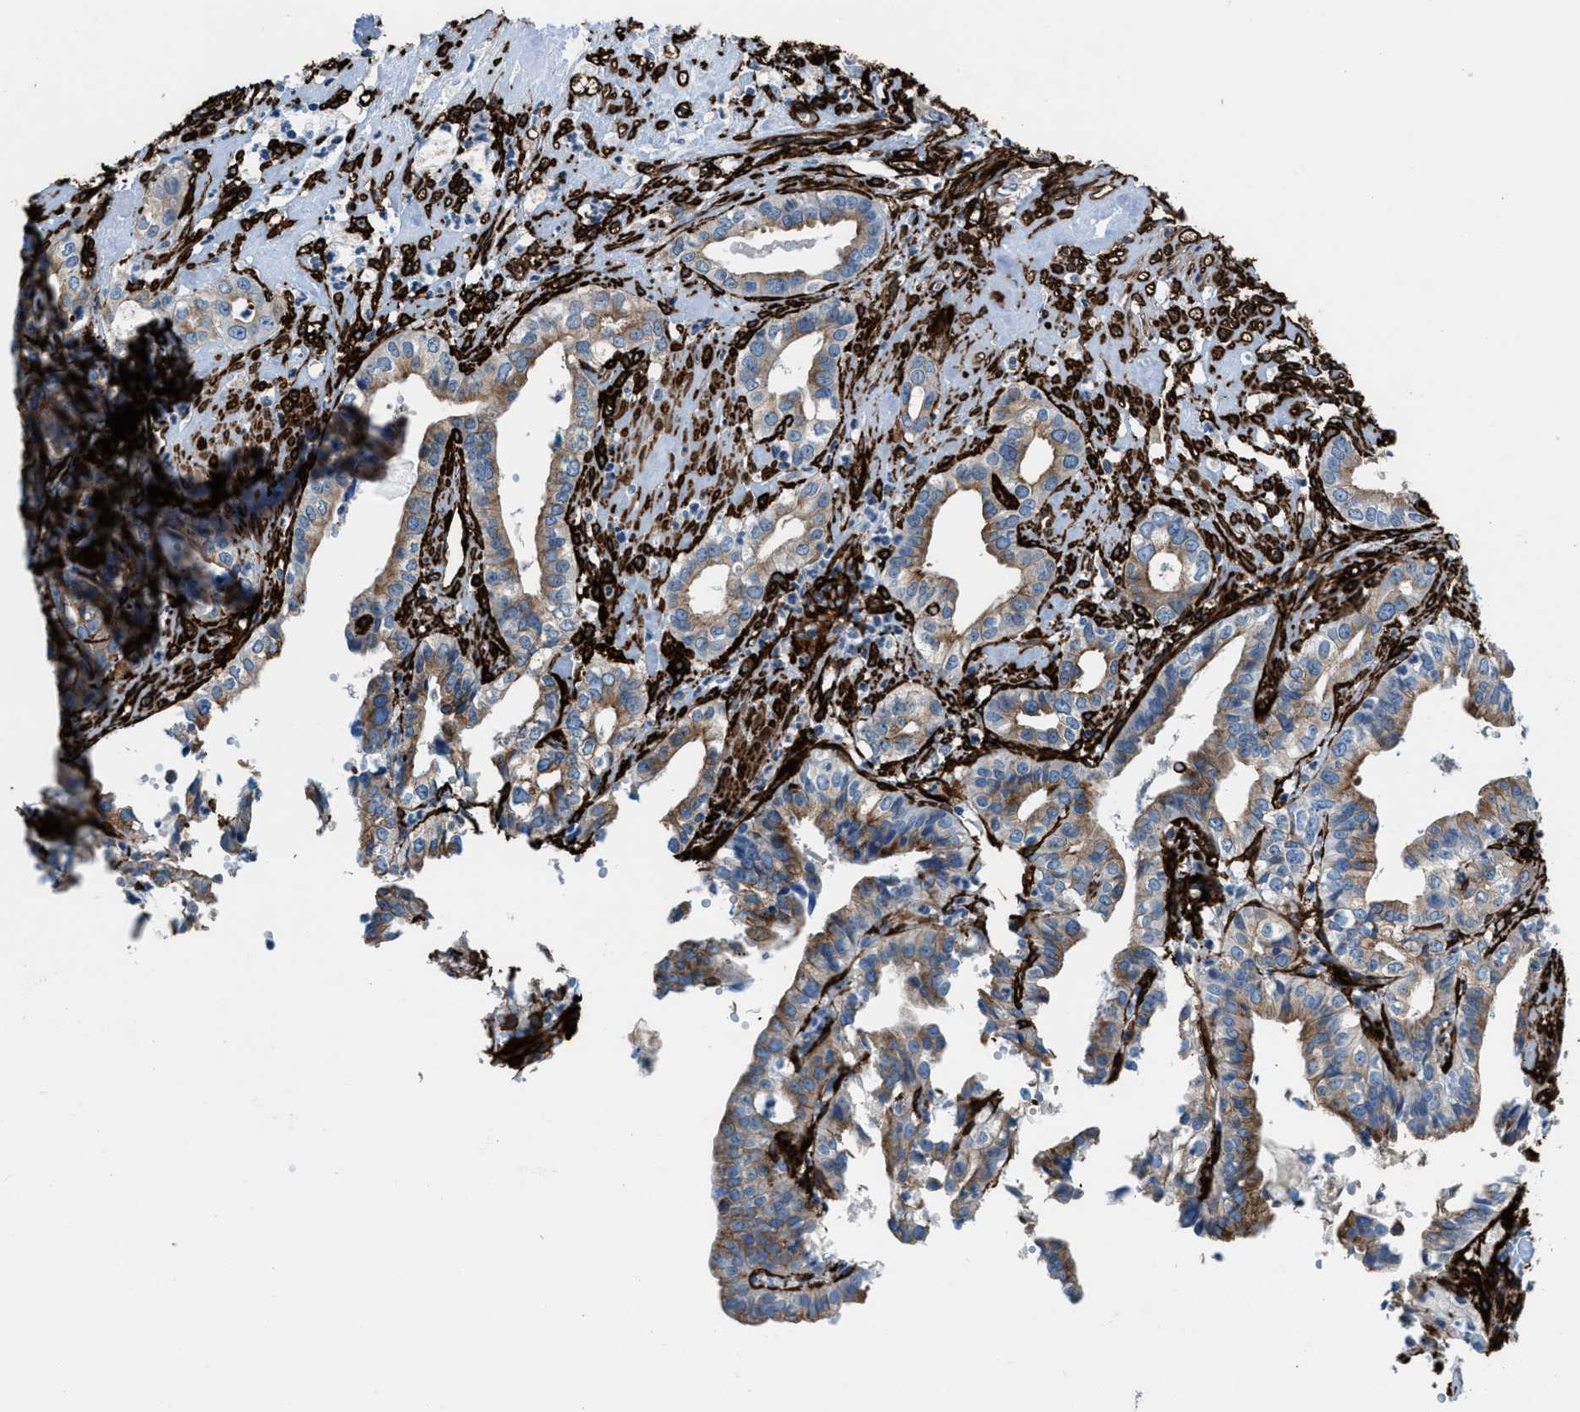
{"staining": {"intensity": "moderate", "quantity": ">75%", "location": "cytoplasmic/membranous"}, "tissue": "liver cancer", "cell_type": "Tumor cells", "image_type": "cancer", "snomed": [{"axis": "morphology", "description": "Cholangiocarcinoma"}, {"axis": "topography", "description": "Liver"}], "caption": "Liver cancer (cholangiocarcinoma) stained with a protein marker displays moderate staining in tumor cells.", "gene": "CALD1", "patient": {"sex": "female", "age": 61}}